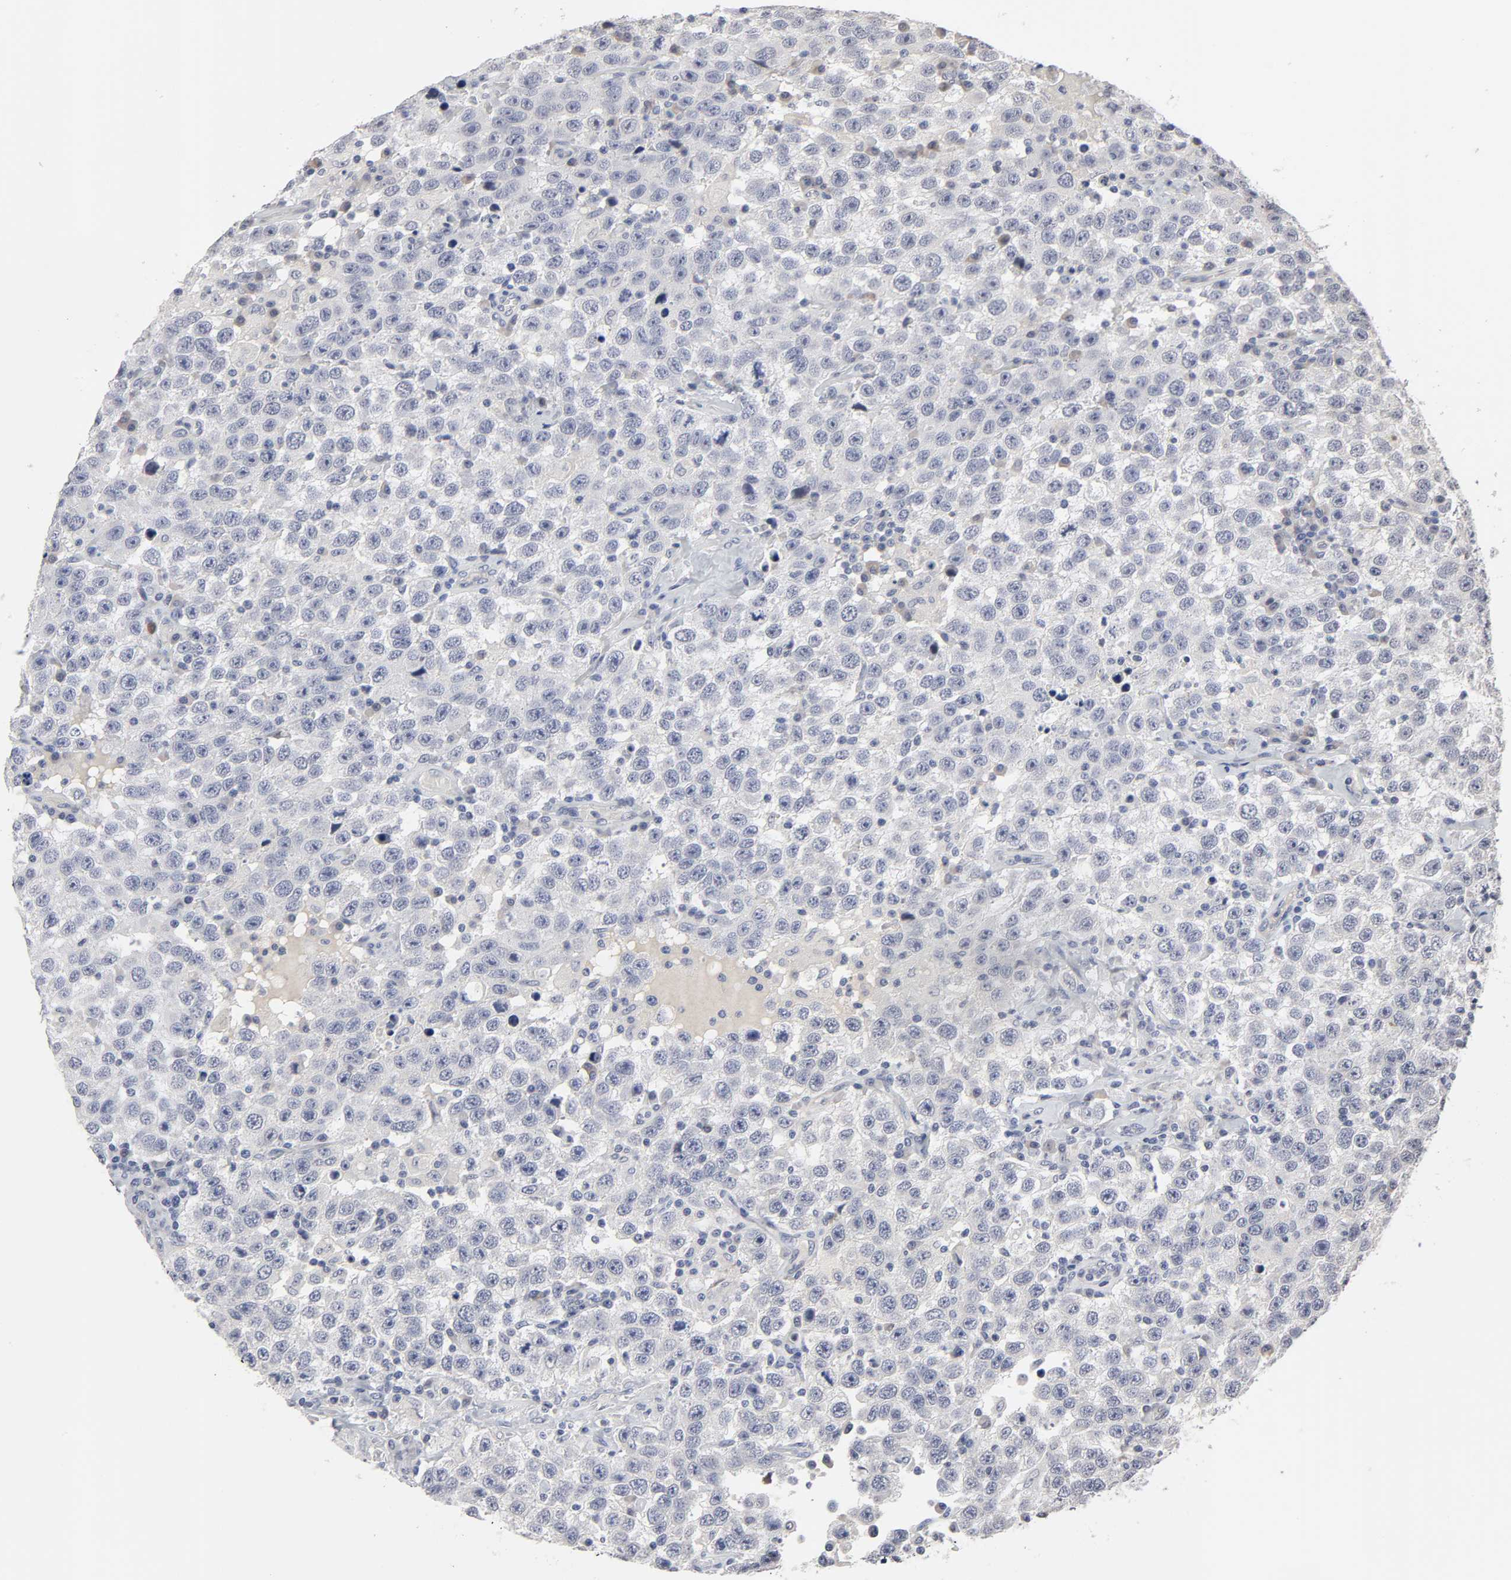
{"staining": {"intensity": "negative", "quantity": "none", "location": "none"}, "tissue": "testis cancer", "cell_type": "Tumor cells", "image_type": "cancer", "snomed": [{"axis": "morphology", "description": "Seminoma, NOS"}, {"axis": "topography", "description": "Testis"}], "caption": "Immunohistochemistry of testis seminoma displays no positivity in tumor cells.", "gene": "HNF4A", "patient": {"sex": "male", "age": 41}}